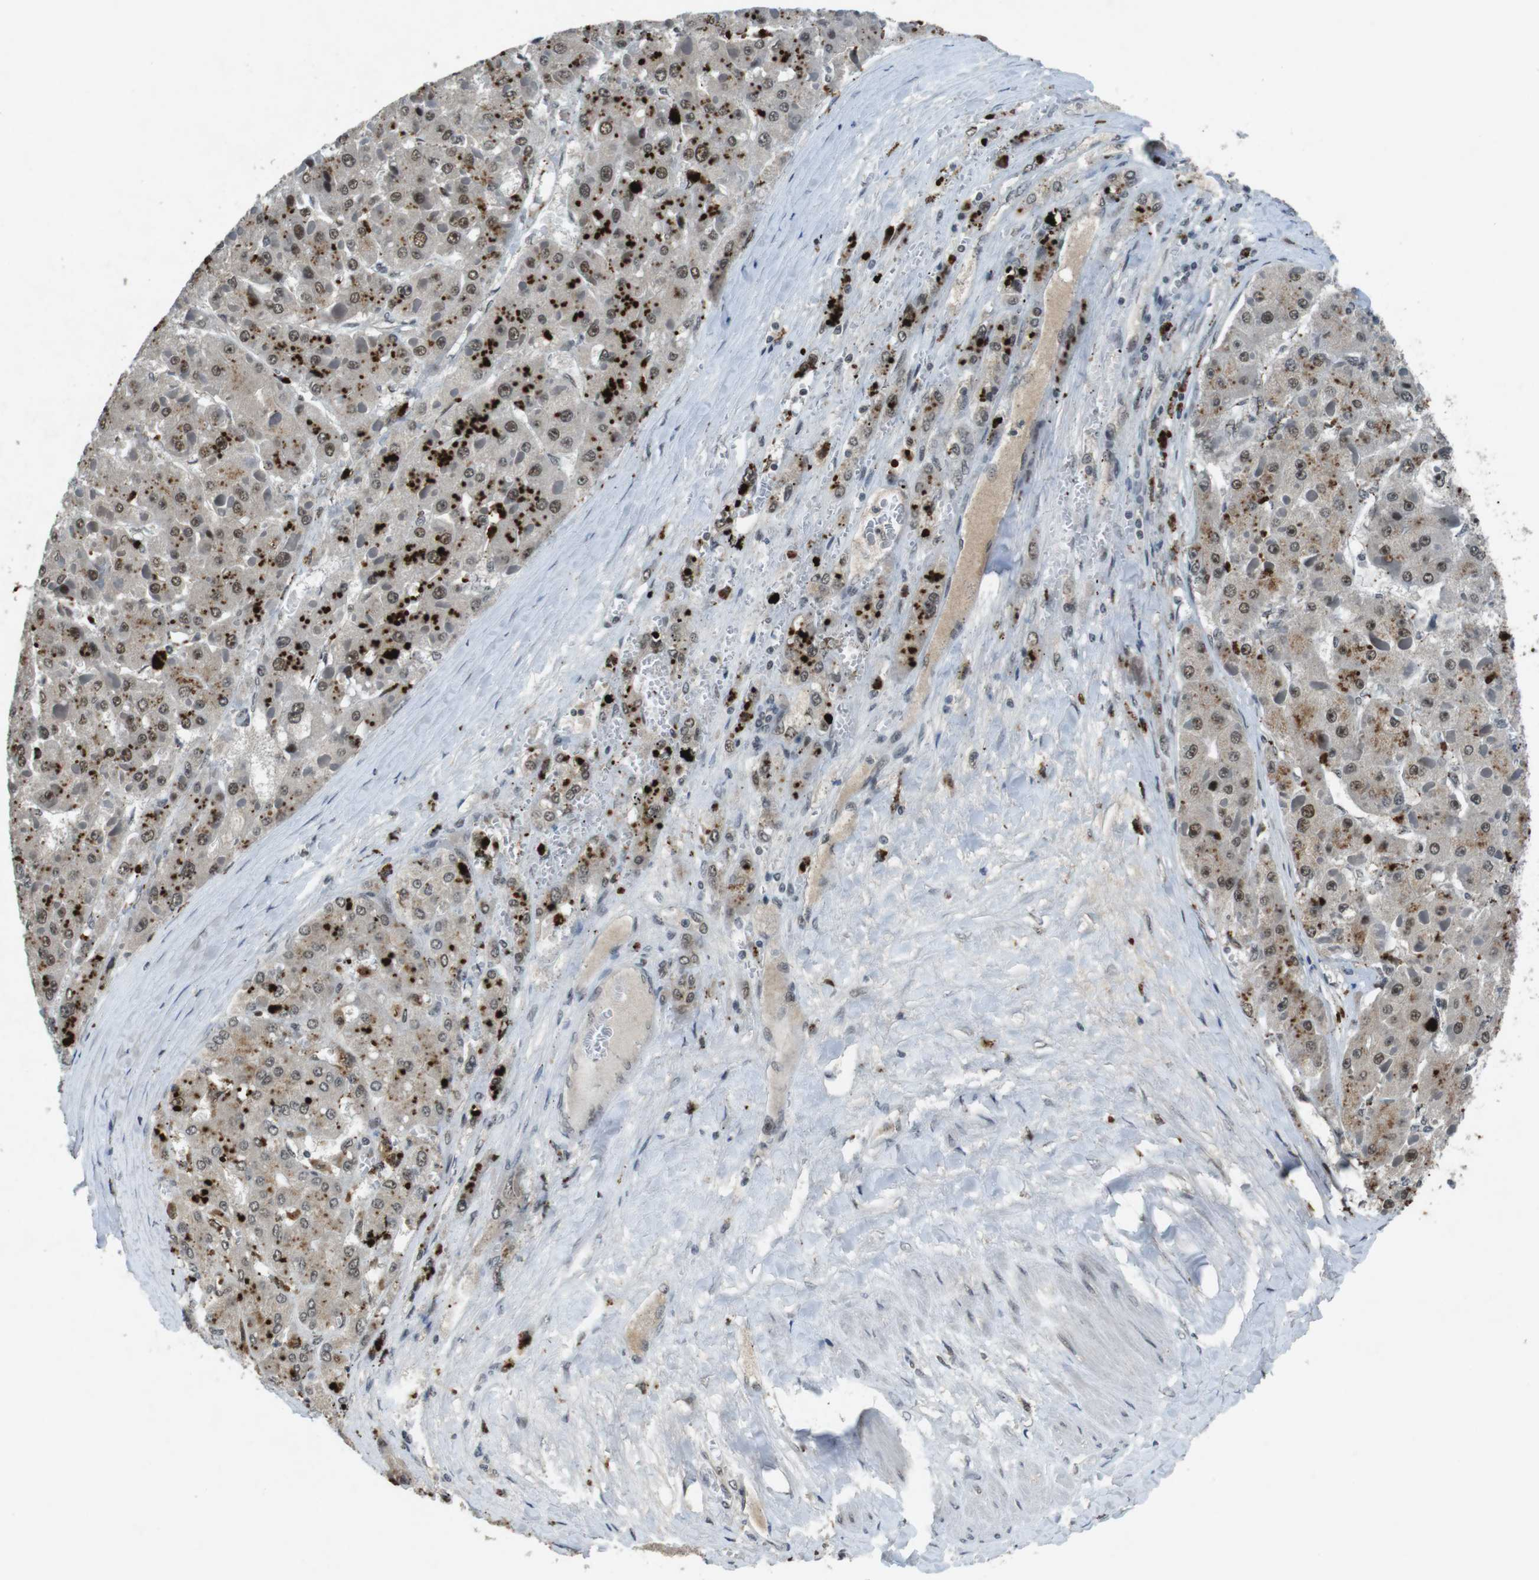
{"staining": {"intensity": "moderate", "quantity": ">75%", "location": "cytoplasmic/membranous,nuclear"}, "tissue": "liver cancer", "cell_type": "Tumor cells", "image_type": "cancer", "snomed": [{"axis": "morphology", "description": "Carcinoma, Hepatocellular, NOS"}, {"axis": "topography", "description": "Liver"}], "caption": "IHC of human liver hepatocellular carcinoma displays medium levels of moderate cytoplasmic/membranous and nuclear expression in approximately >75% of tumor cells.", "gene": "USP7", "patient": {"sex": "female", "age": 73}}